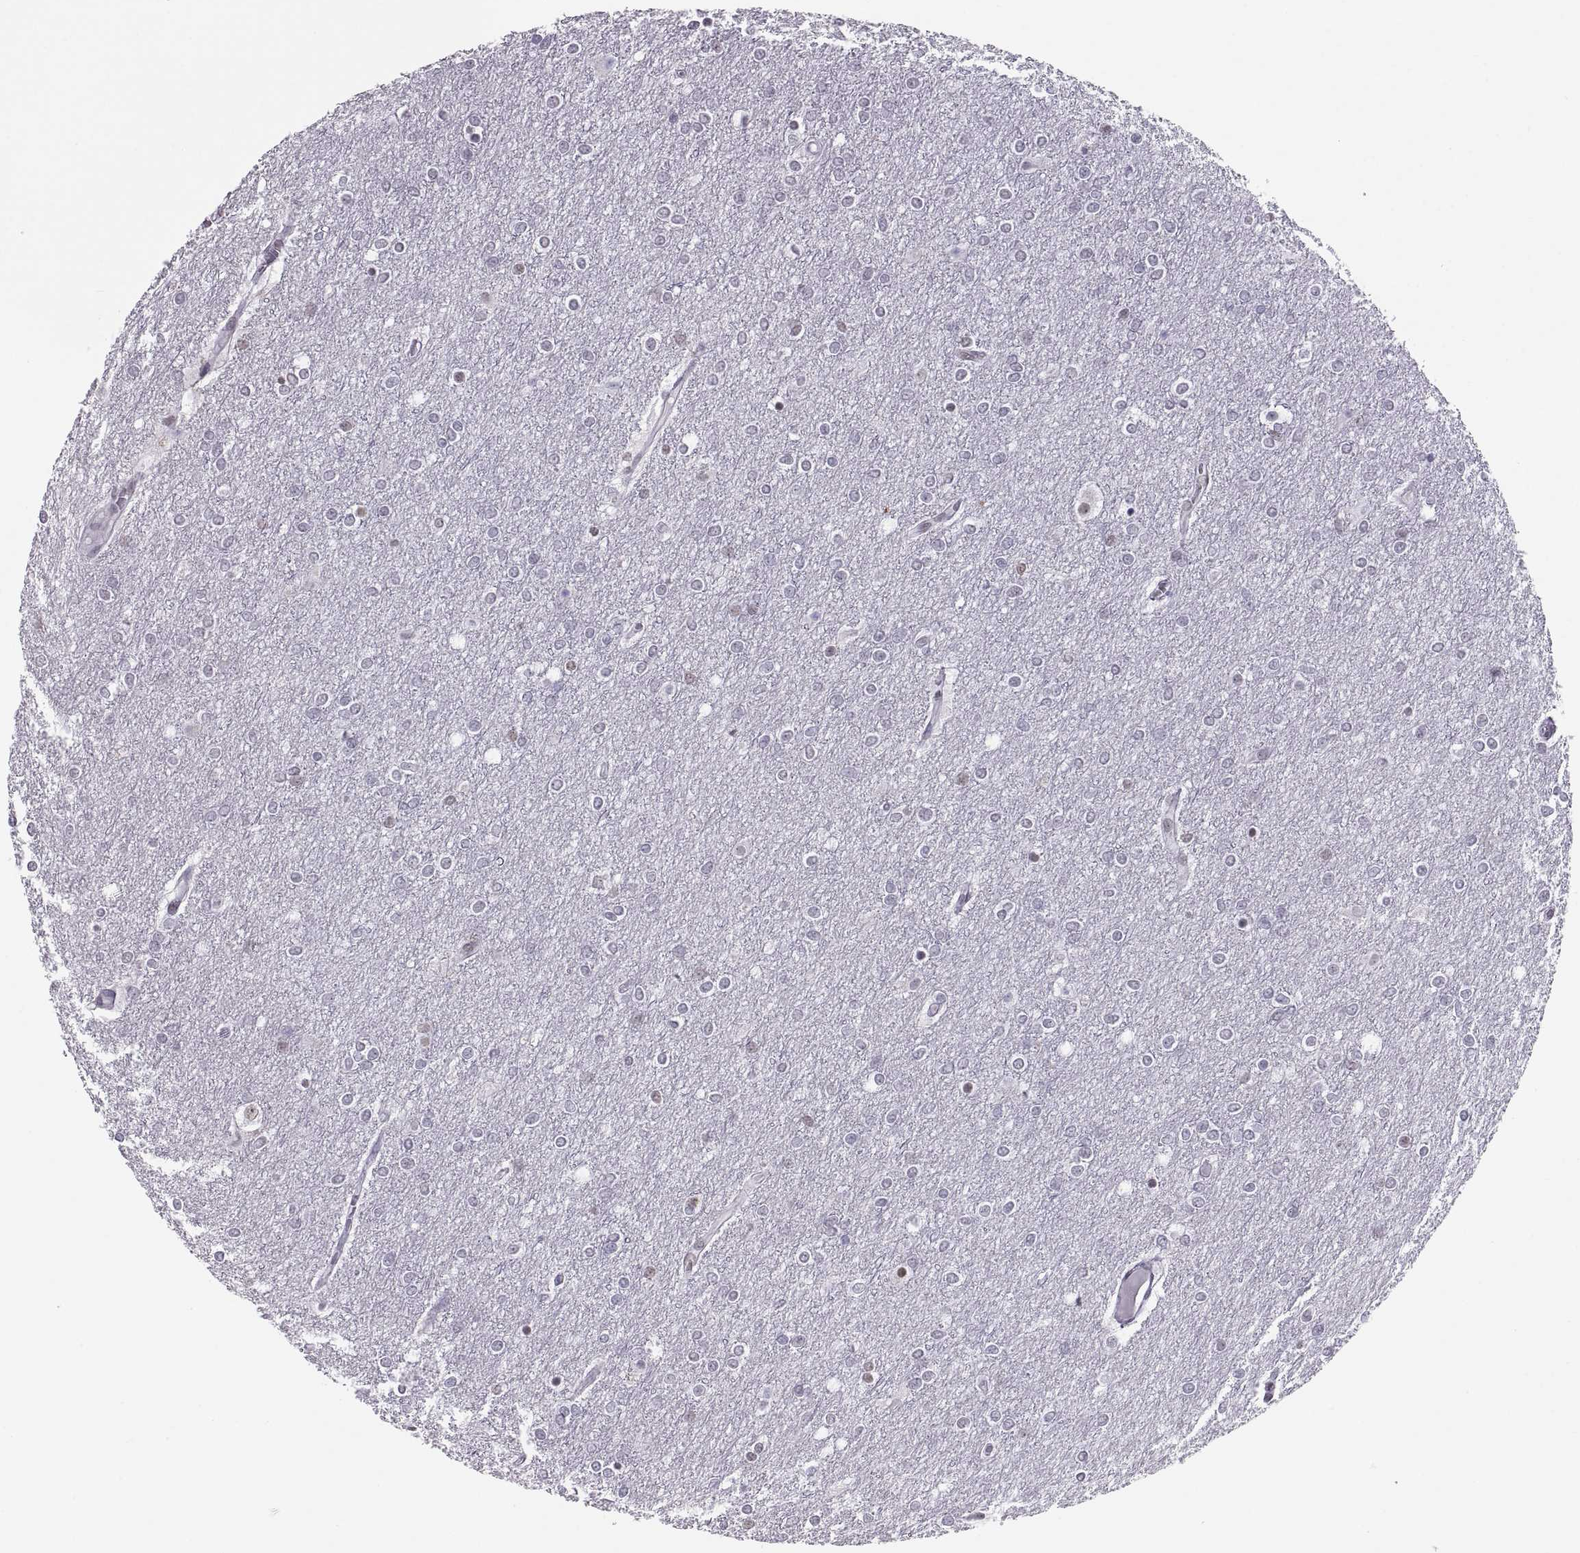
{"staining": {"intensity": "negative", "quantity": "none", "location": "none"}, "tissue": "glioma", "cell_type": "Tumor cells", "image_type": "cancer", "snomed": [{"axis": "morphology", "description": "Glioma, malignant, High grade"}, {"axis": "topography", "description": "Brain"}], "caption": "Tumor cells are negative for protein expression in human malignant glioma (high-grade).", "gene": "CARTPT", "patient": {"sex": "female", "age": 61}}